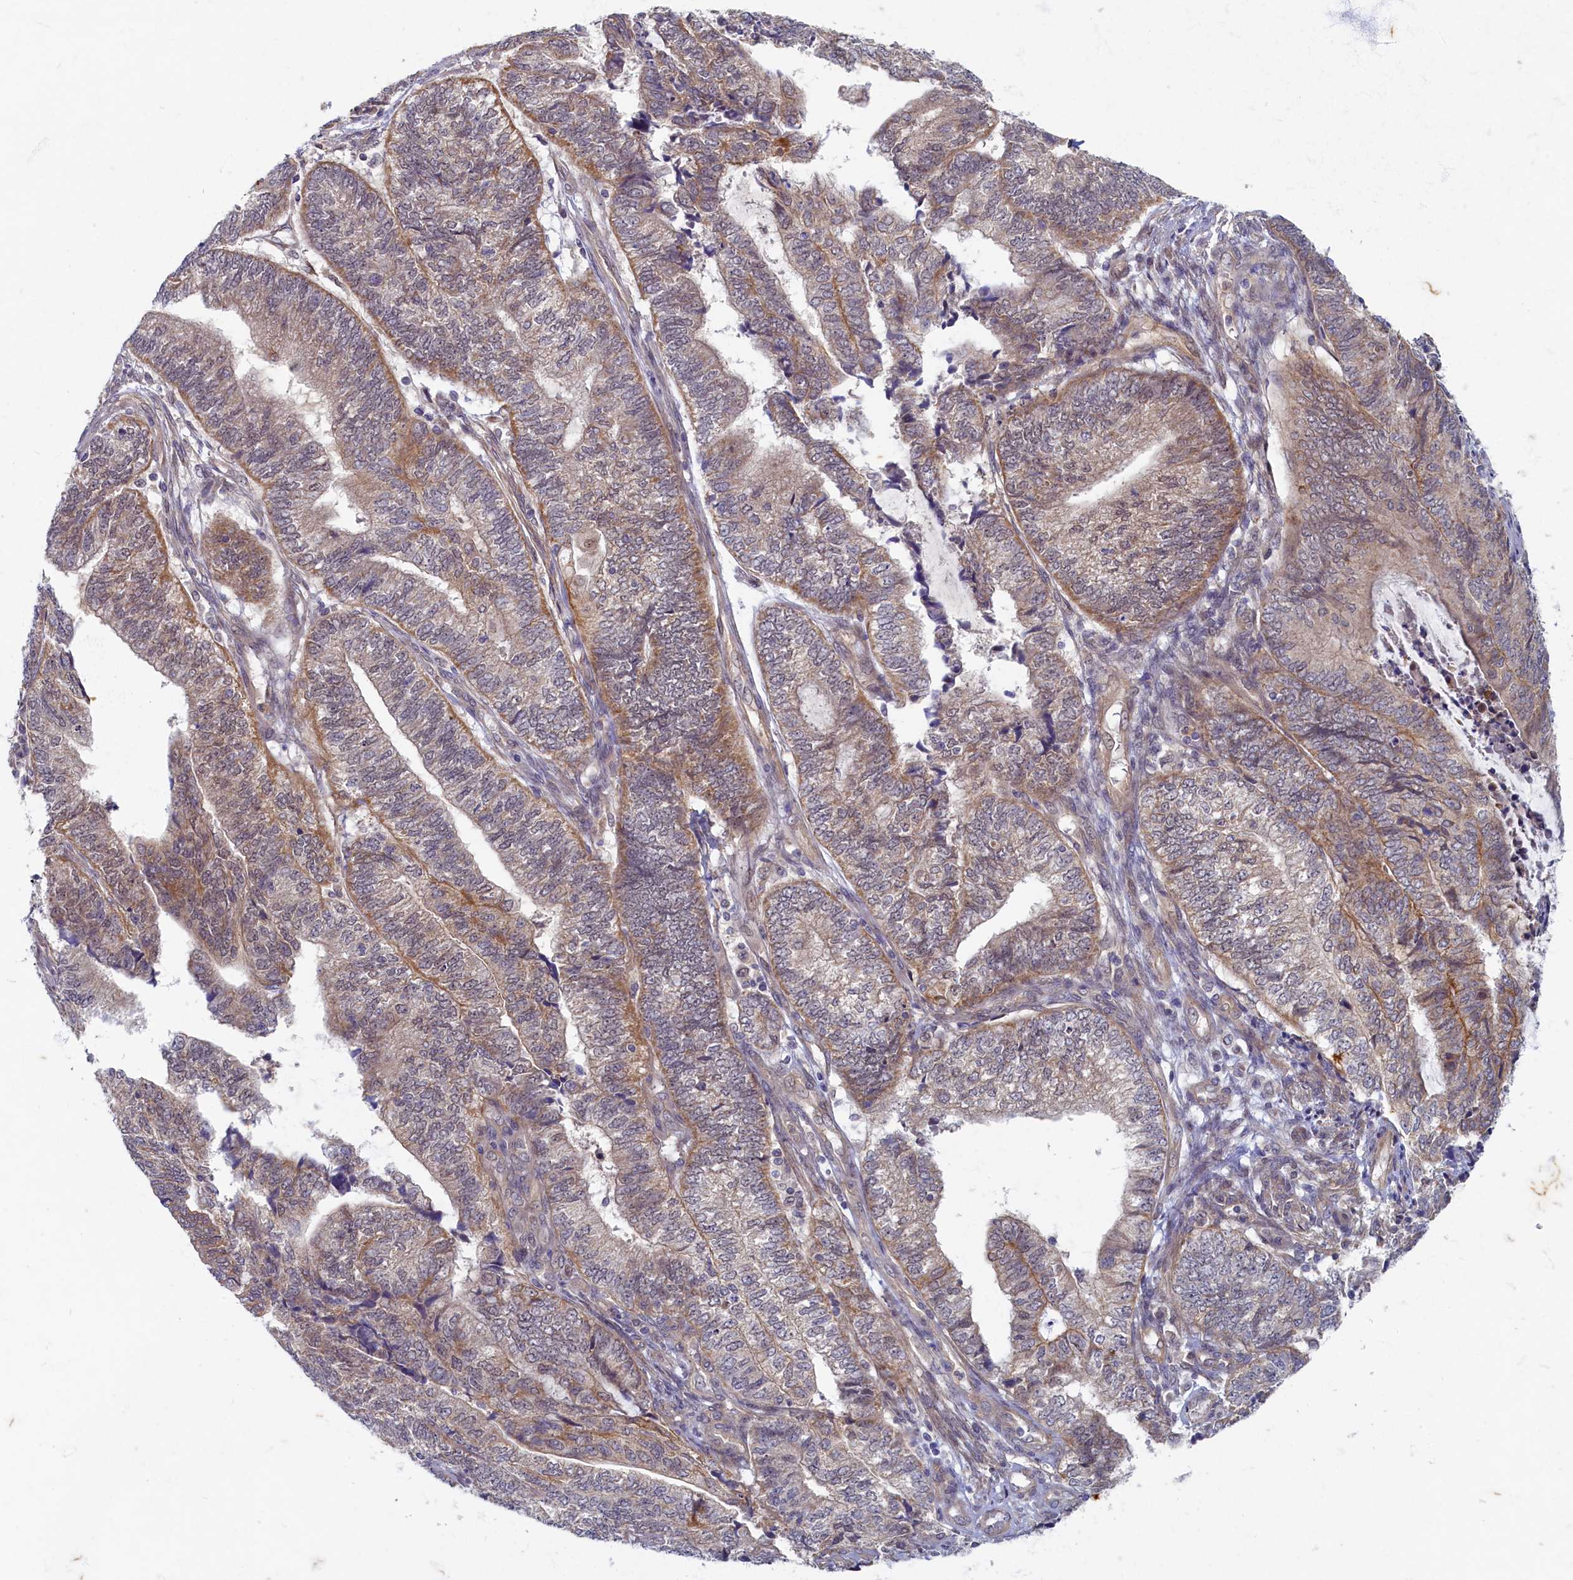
{"staining": {"intensity": "moderate", "quantity": "<25%", "location": "cytoplasmic/membranous"}, "tissue": "endometrial cancer", "cell_type": "Tumor cells", "image_type": "cancer", "snomed": [{"axis": "morphology", "description": "Adenocarcinoma, NOS"}, {"axis": "topography", "description": "Uterus"}, {"axis": "topography", "description": "Endometrium"}], "caption": "This is a histology image of immunohistochemistry staining of adenocarcinoma (endometrial), which shows moderate positivity in the cytoplasmic/membranous of tumor cells.", "gene": "WDR59", "patient": {"sex": "female", "age": 70}}